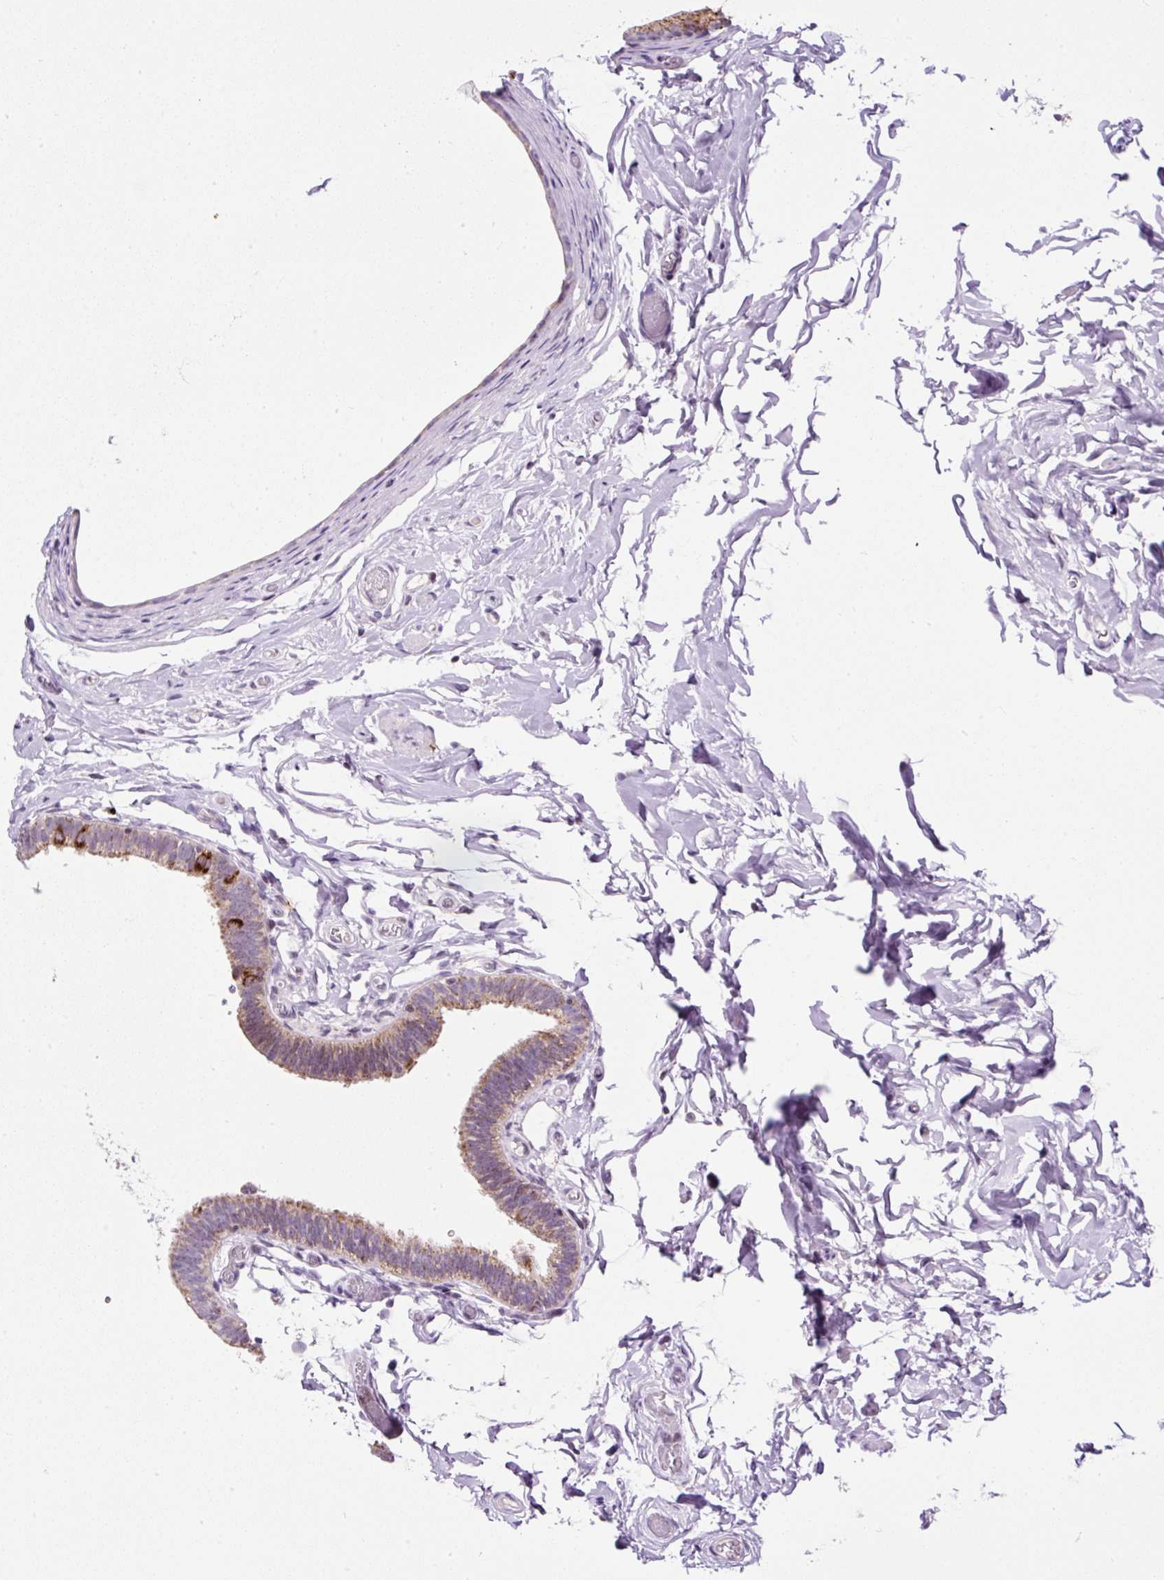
{"staining": {"intensity": "moderate", "quantity": "25%-75%", "location": "cytoplasmic/membranous"}, "tissue": "epididymis", "cell_type": "Glandular cells", "image_type": "normal", "snomed": [{"axis": "morphology", "description": "Normal tissue, NOS"}, {"axis": "morphology", "description": "Carcinoma, Embryonal, NOS"}, {"axis": "topography", "description": "Testis"}, {"axis": "topography", "description": "Epididymis"}], "caption": "A medium amount of moderate cytoplasmic/membranous staining is present in about 25%-75% of glandular cells in benign epididymis. (DAB (3,3'-diaminobenzidine) = brown stain, brightfield microscopy at high magnification).", "gene": "FMC1", "patient": {"sex": "male", "age": 36}}